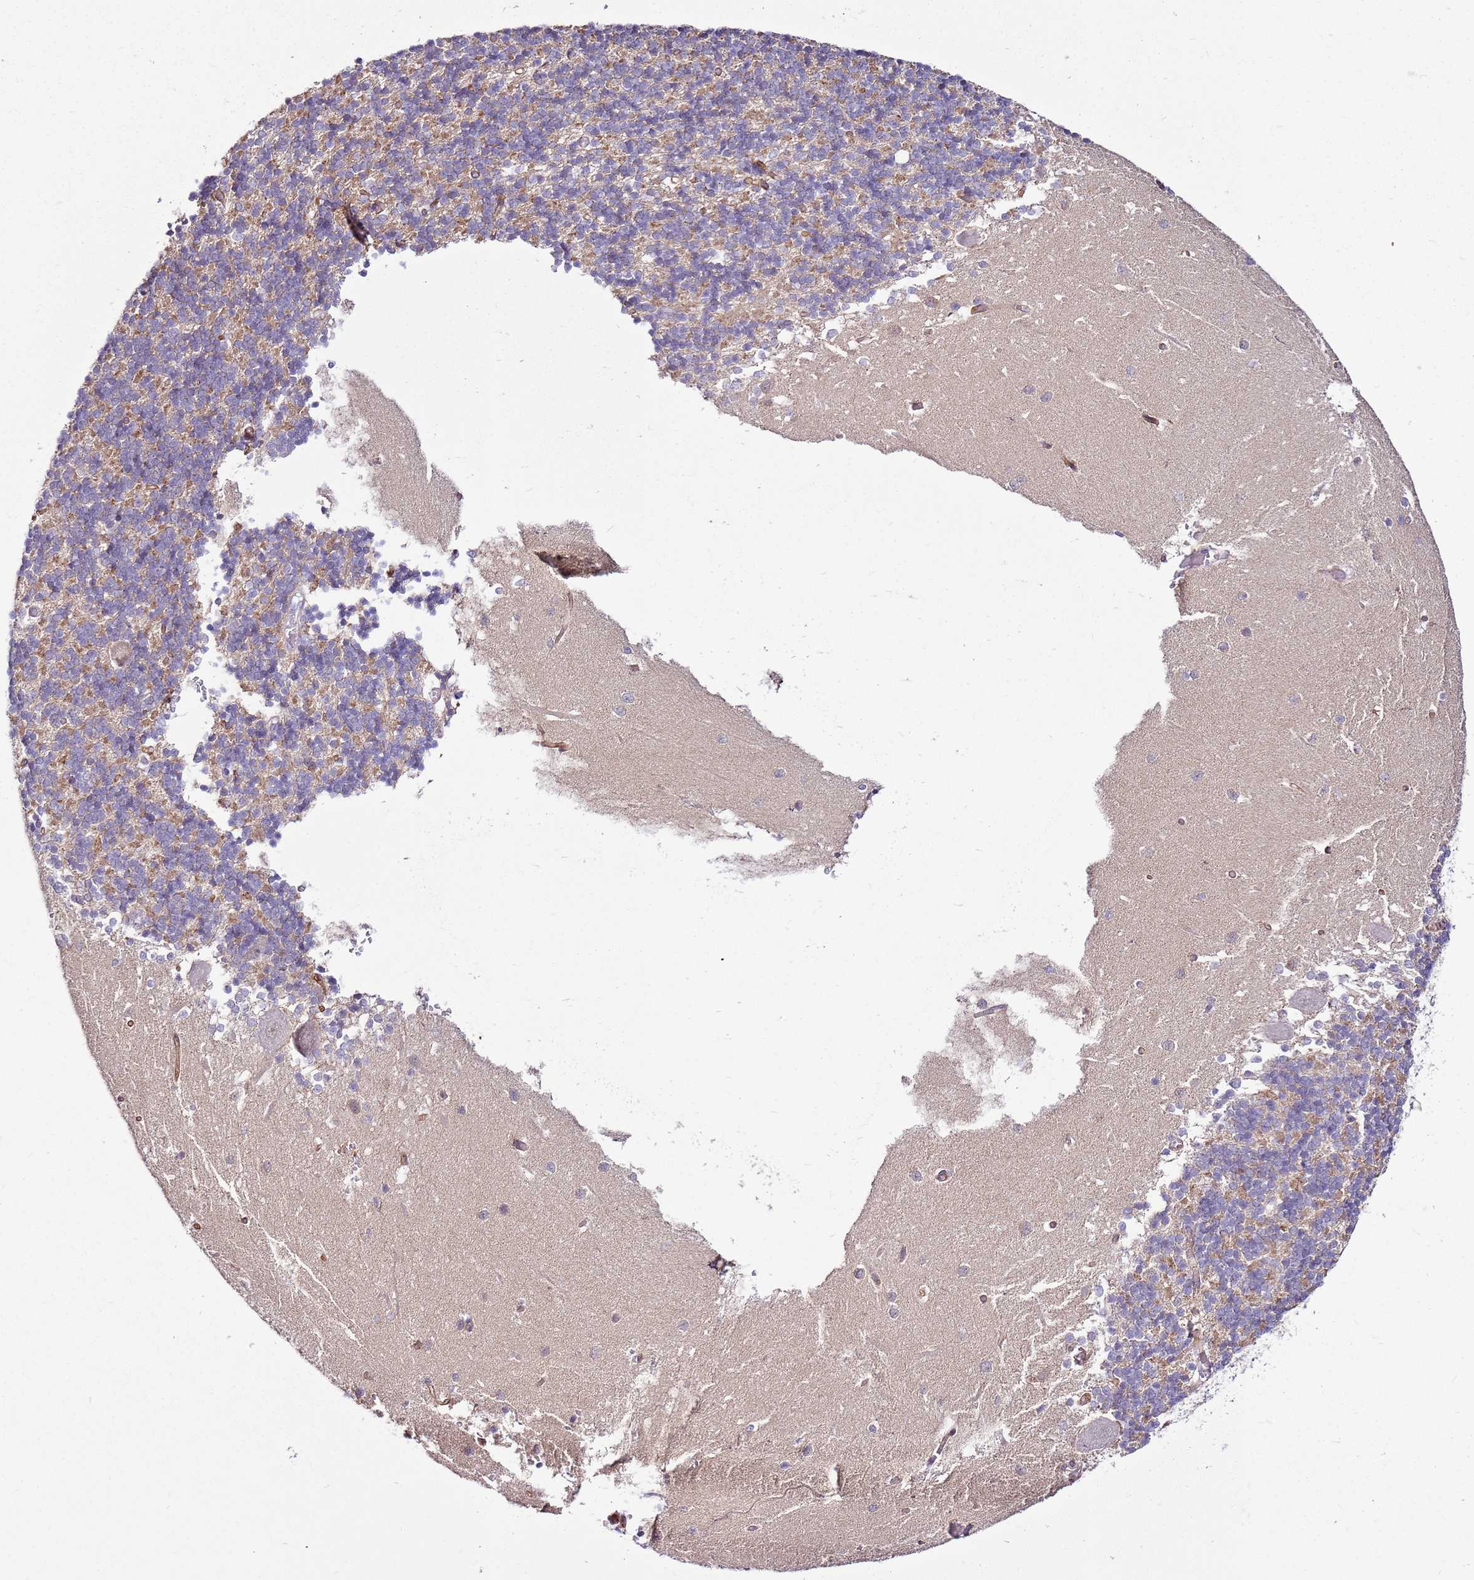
{"staining": {"intensity": "moderate", "quantity": "<25%", "location": "cytoplasmic/membranous"}, "tissue": "cerebellum", "cell_type": "Cells in granular layer", "image_type": "normal", "snomed": [{"axis": "morphology", "description": "Normal tissue, NOS"}, {"axis": "topography", "description": "Cerebellum"}], "caption": "Protein expression analysis of normal human cerebellum reveals moderate cytoplasmic/membranous expression in approximately <25% of cells in granular layer.", "gene": "SLC38A5", "patient": {"sex": "male", "age": 37}}